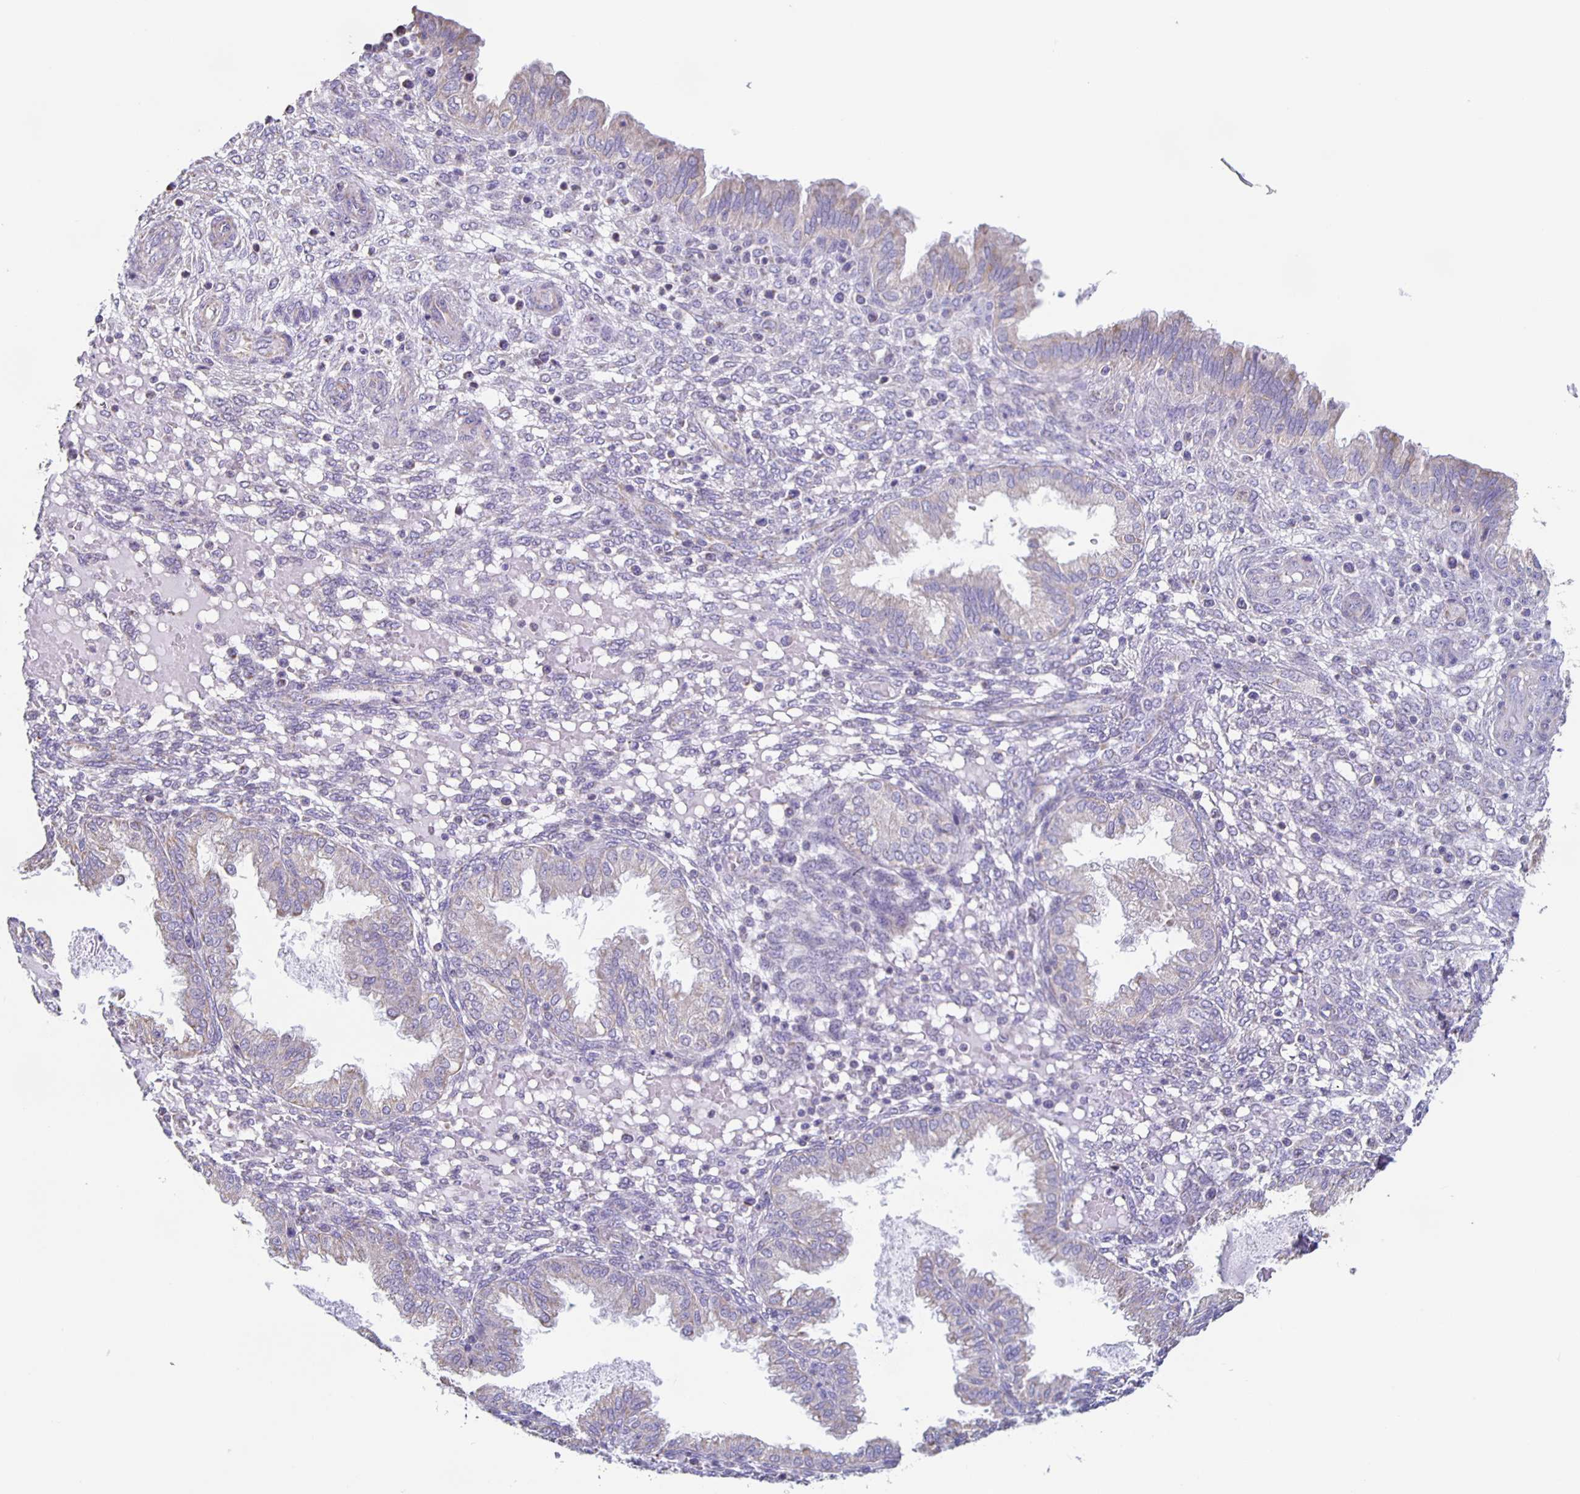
{"staining": {"intensity": "negative", "quantity": "none", "location": "none"}, "tissue": "endometrium", "cell_type": "Cells in endometrial stroma", "image_type": "normal", "snomed": [{"axis": "morphology", "description": "Normal tissue, NOS"}, {"axis": "topography", "description": "Endometrium"}], "caption": "High power microscopy image of an immunohistochemistry photomicrograph of normal endometrium, revealing no significant positivity in cells in endometrial stroma.", "gene": "TPPP", "patient": {"sex": "female", "age": 33}}